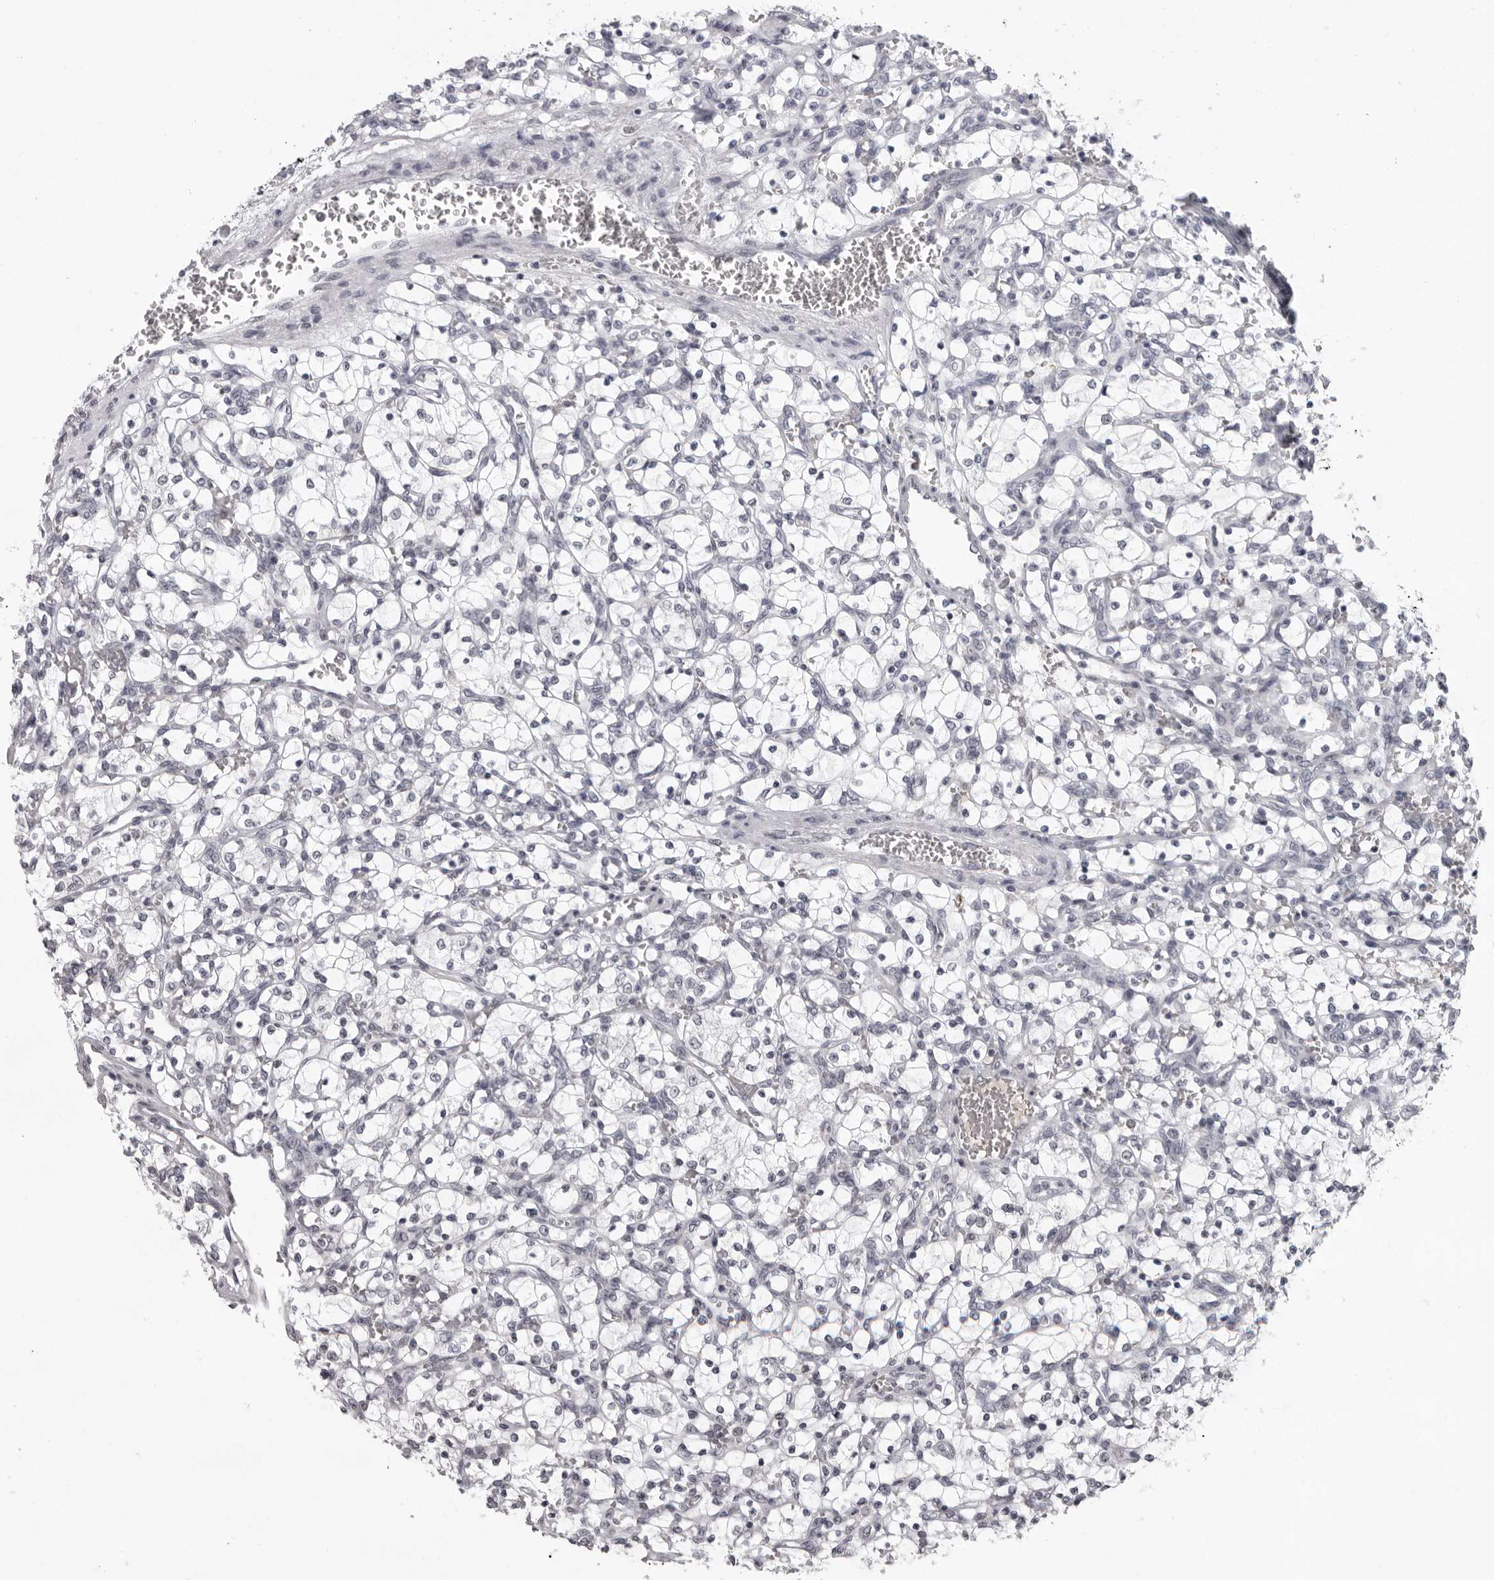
{"staining": {"intensity": "negative", "quantity": "none", "location": "none"}, "tissue": "renal cancer", "cell_type": "Tumor cells", "image_type": "cancer", "snomed": [{"axis": "morphology", "description": "Adenocarcinoma, NOS"}, {"axis": "topography", "description": "Kidney"}], "caption": "Immunohistochemical staining of human renal cancer (adenocarcinoma) exhibits no significant positivity in tumor cells.", "gene": "EXOSC10", "patient": {"sex": "female", "age": 69}}